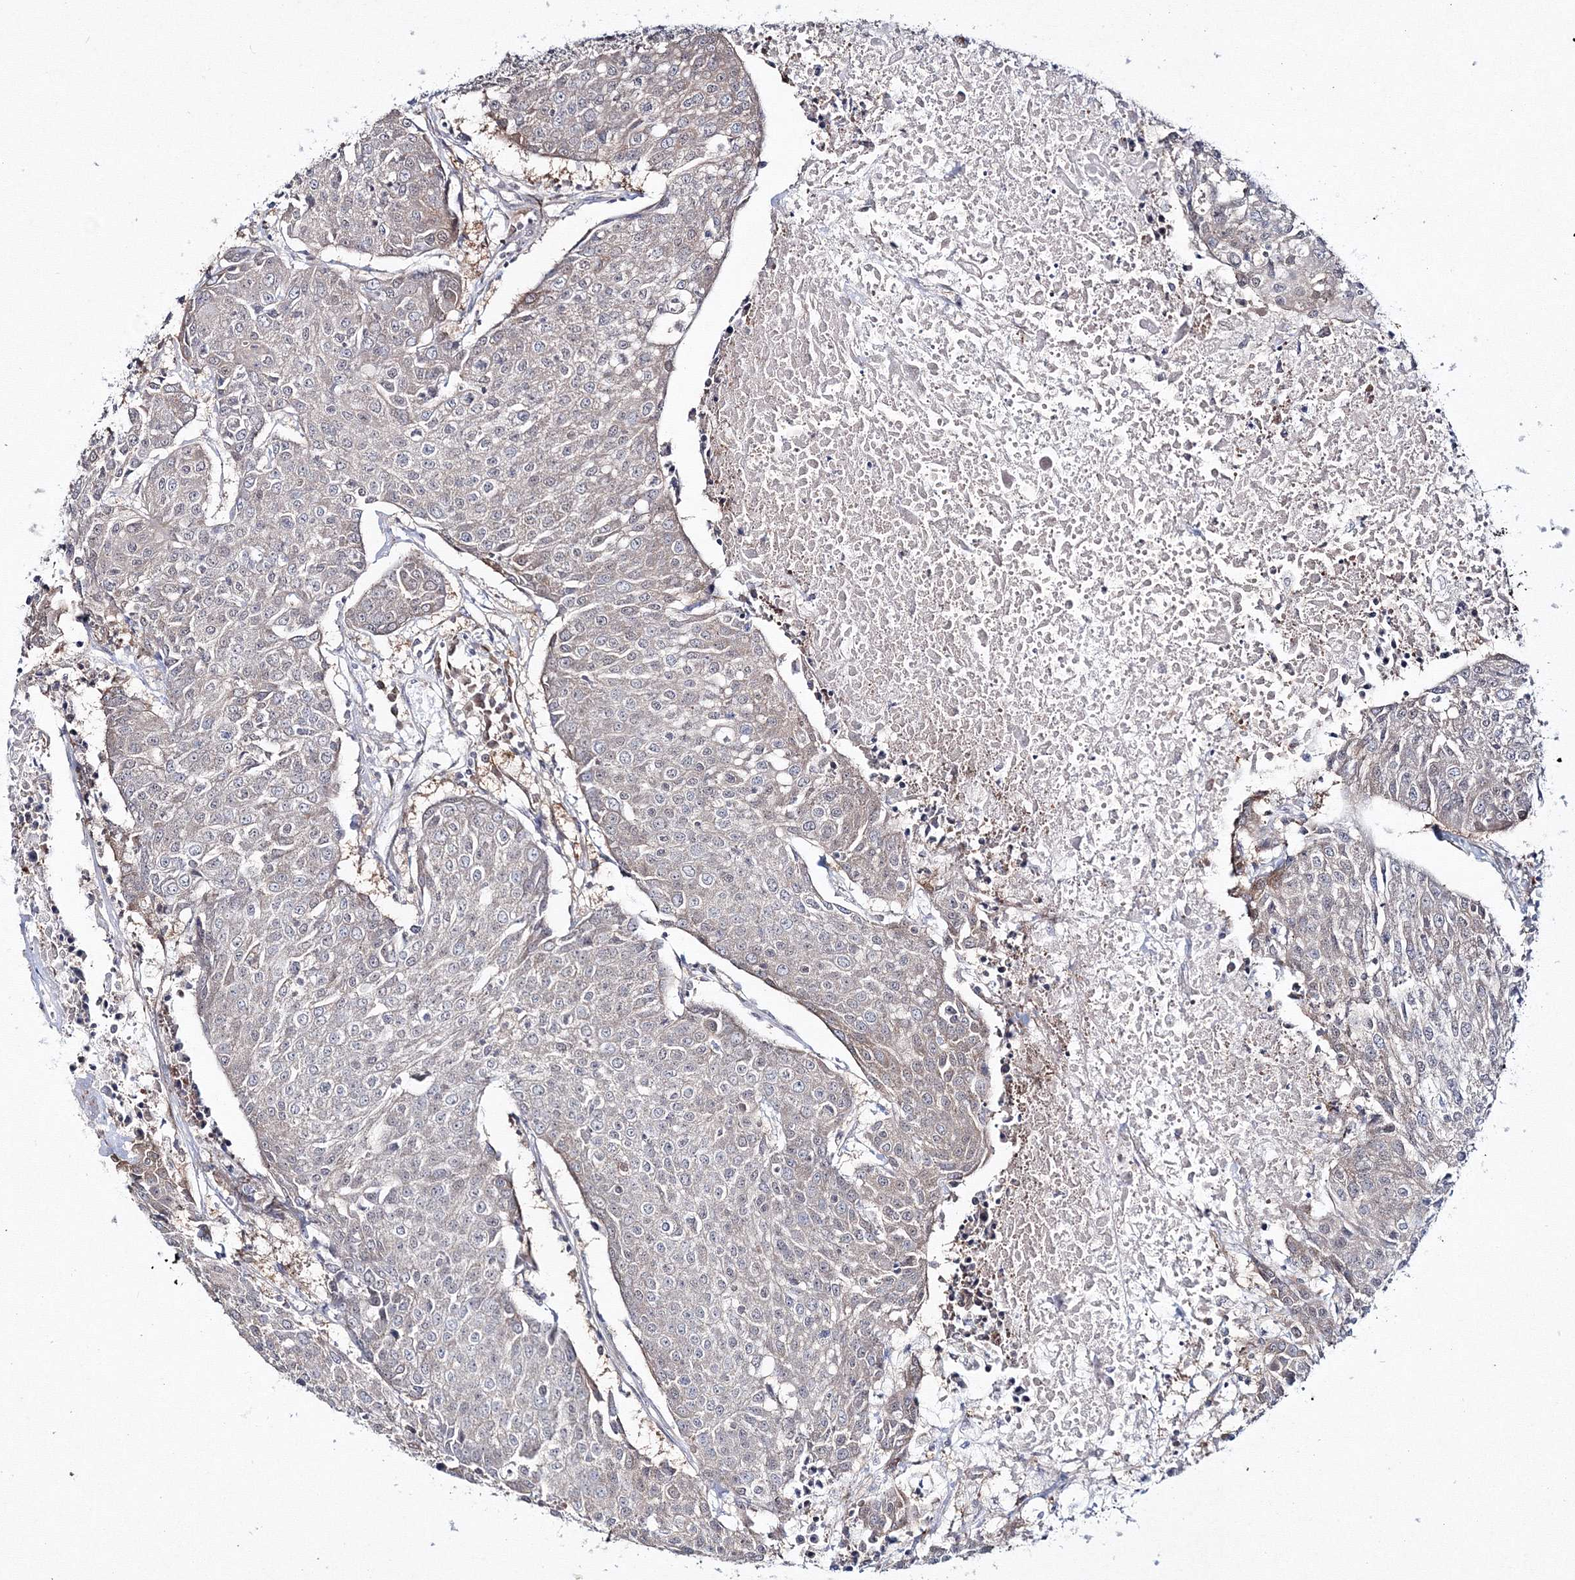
{"staining": {"intensity": "weak", "quantity": "<25%", "location": "cytoplasmic/membranous"}, "tissue": "urothelial cancer", "cell_type": "Tumor cells", "image_type": "cancer", "snomed": [{"axis": "morphology", "description": "Urothelial carcinoma, High grade"}, {"axis": "topography", "description": "Urinary bladder"}], "caption": "A photomicrograph of human high-grade urothelial carcinoma is negative for staining in tumor cells.", "gene": "IPMK", "patient": {"sex": "female", "age": 85}}